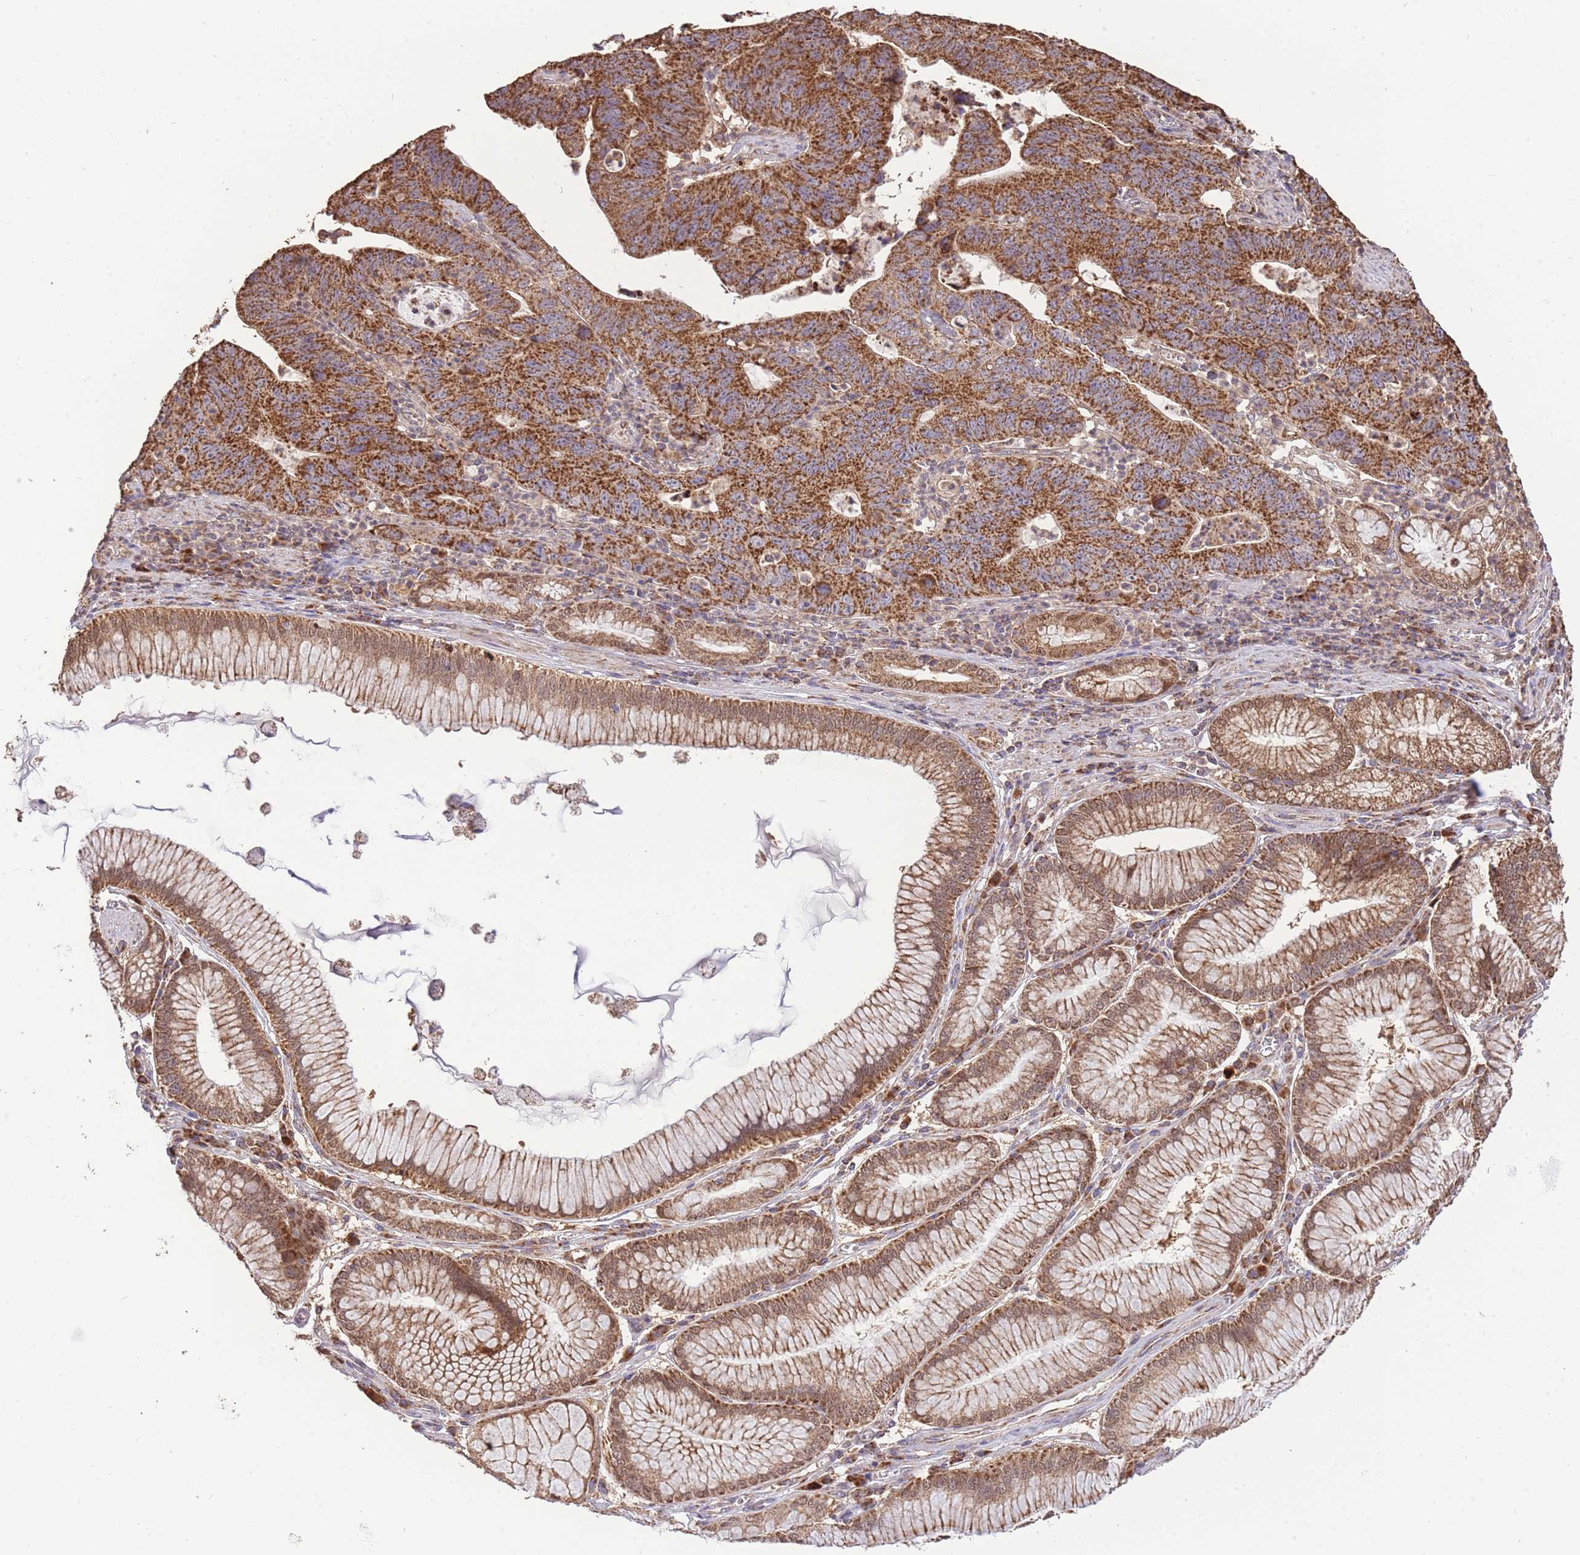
{"staining": {"intensity": "strong", "quantity": ">75%", "location": "cytoplasmic/membranous"}, "tissue": "stomach cancer", "cell_type": "Tumor cells", "image_type": "cancer", "snomed": [{"axis": "morphology", "description": "Adenocarcinoma, NOS"}, {"axis": "topography", "description": "Stomach"}], "caption": "IHC histopathology image of stomach cancer (adenocarcinoma) stained for a protein (brown), which exhibits high levels of strong cytoplasmic/membranous positivity in approximately >75% of tumor cells.", "gene": "PREP", "patient": {"sex": "male", "age": 59}}